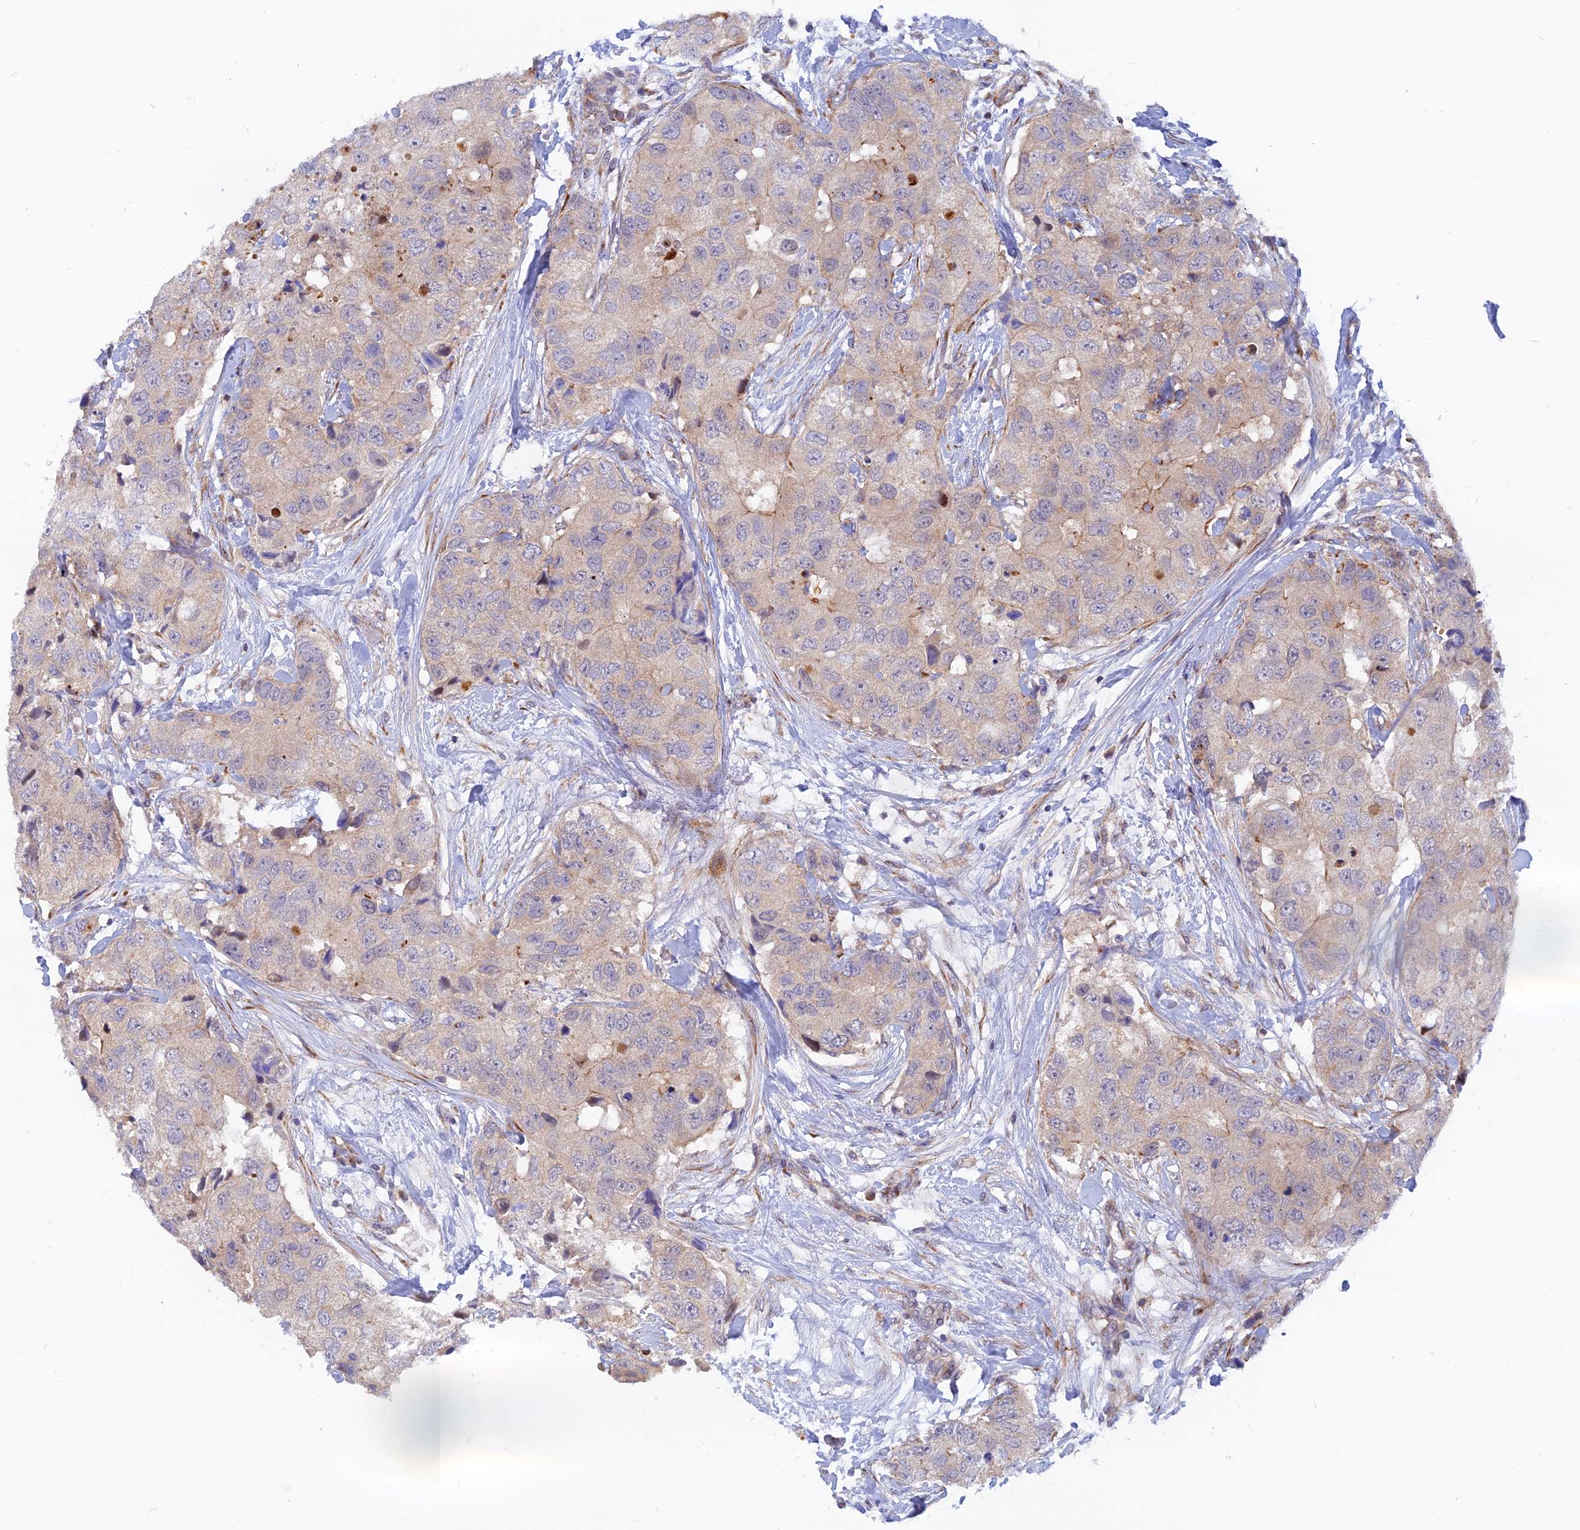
{"staining": {"intensity": "negative", "quantity": "none", "location": "none"}, "tissue": "breast cancer", "cell_type": "Tumor cells", "image_type": "cancer", "snomed": [{"axis": "morphology", "description": "Duct carcinoma"}, {"axis": "topography", "description": "Breast"}], "caption": "Immunohistochemical staining of breast infiltrating ductal carcinoma reveals no significant positivity in tumor cells.", "gene": "DNAJC16", "patient": {"sex": "female", "age": 62}}